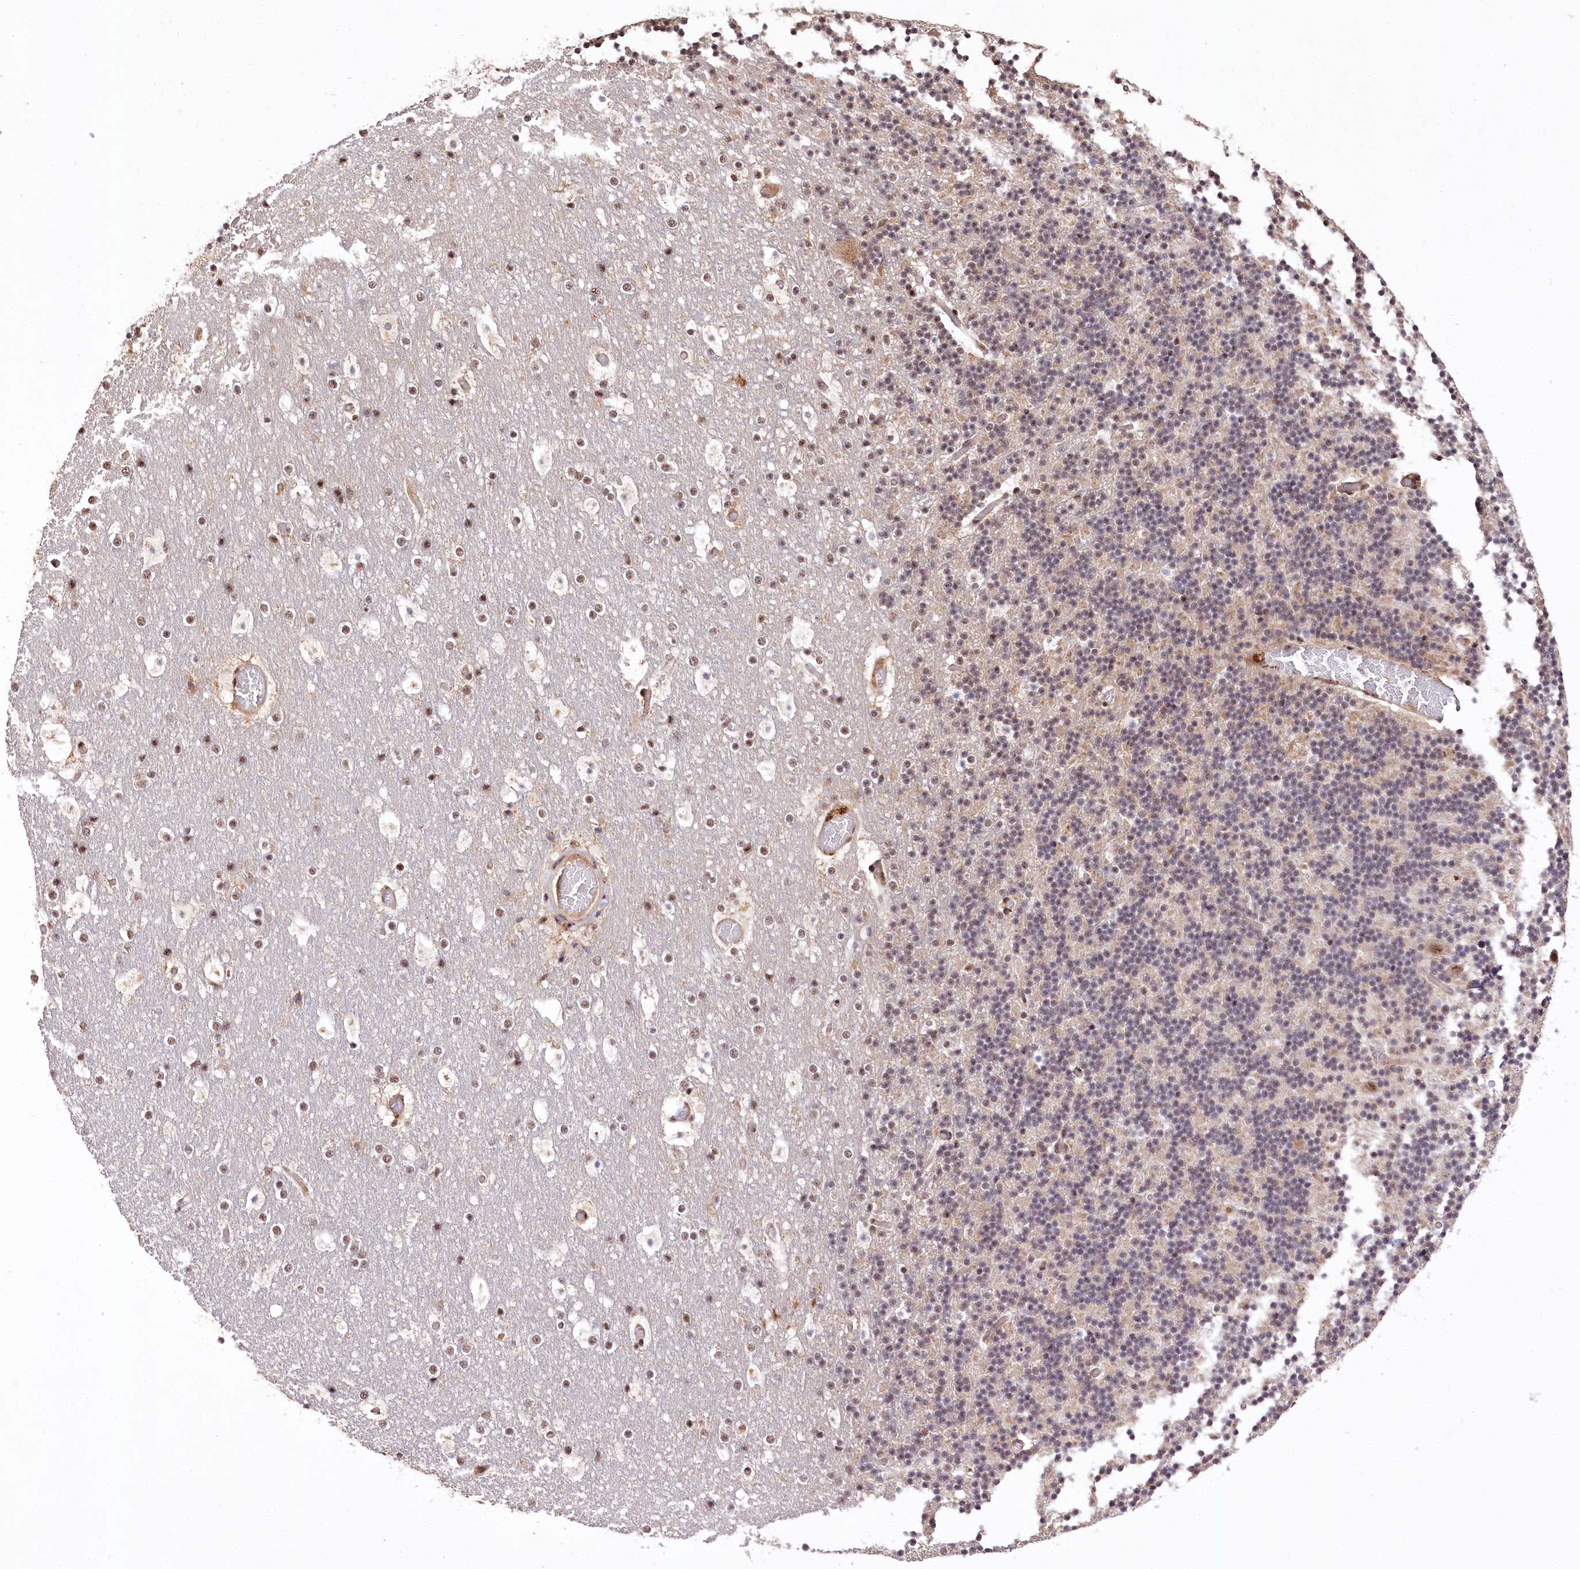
{"staining": {"intensity": "negative", "quantity": "none", "location": "none"}, "tissue": "cerebellum", "cell_type": "Cells in granular layer", "image_type": "normal", "snomed": [{"axis": "morphology", "description": "Normal tissue, NOS"}, {"axis": "topography", "description": "Cerebellum"}], "caption": "Cells in granular layer are negative for protein expression in benign human cerebellum. The staining is performed using DAB brown chromogen with nuclei counter-stained in using hematoxylin.", "gene": "PYROXD1", "patient": {"sex": "male", "age": 57}}